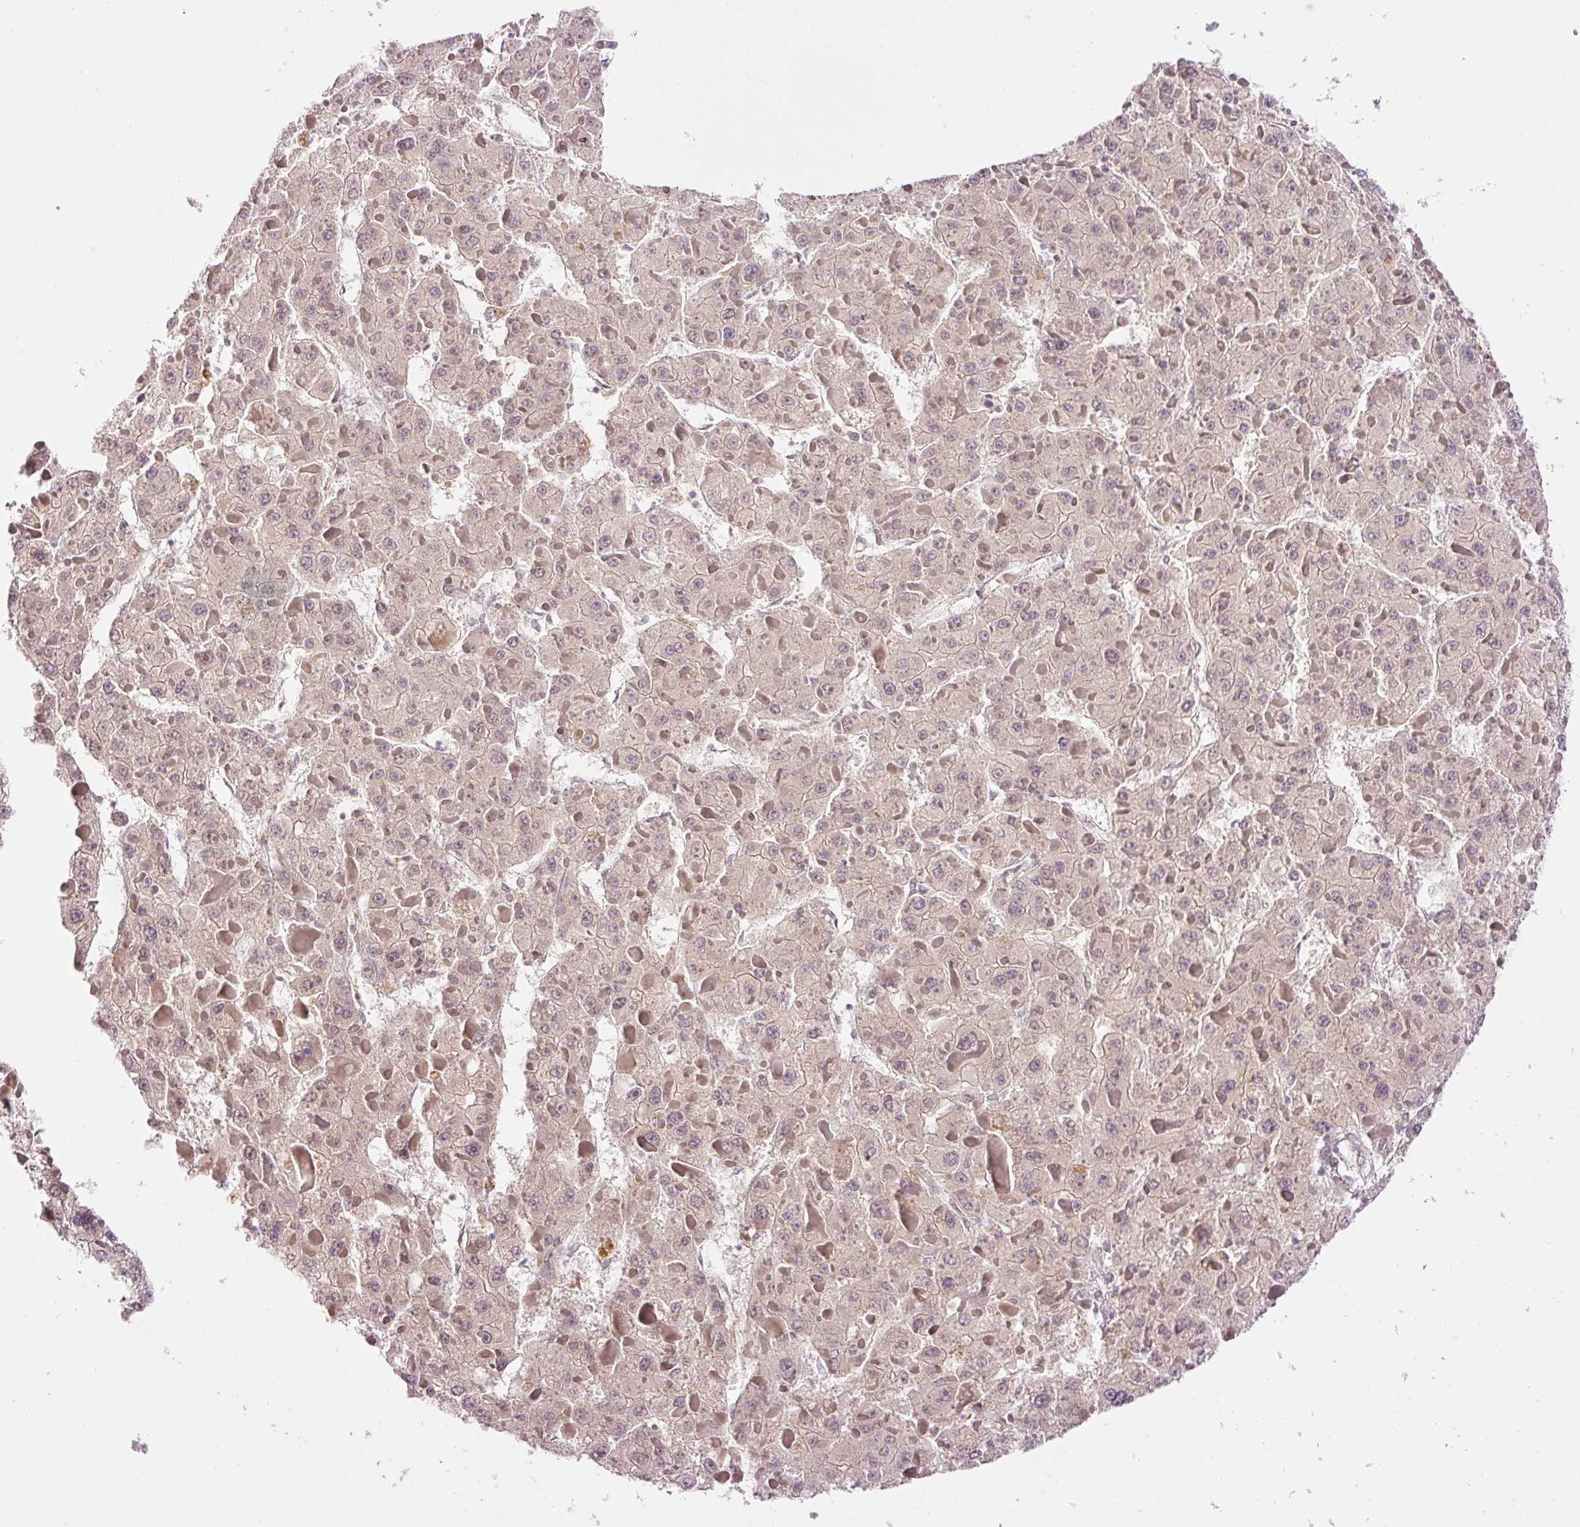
{"staining": {"intensity": "weak", "quantity": "25%-75%", "location": "cytoplasmic/membranous"}, "tissue": "liver cancer", "cell_type": "Tumor cells", "image_type": "cancer", "snomed": [{"axis": "morphology", "description": "Carcinoma, Hepatocellular, NOS"}, {"axis": "topography", "description": "Liver"}], "caption": "Immunohistochemical staining of human hepatocellular carcinoma (liver) shows weak cytoplasmic/membranous protein positivity in about 25%-75% of tumor cells. The protein is stained brown, and the nuclei are stained in blue (DAB IHC with brightfield microscopy, high magnification).", "gene": "ABHD11", "patient": {"sex": "female", "age": 73}}